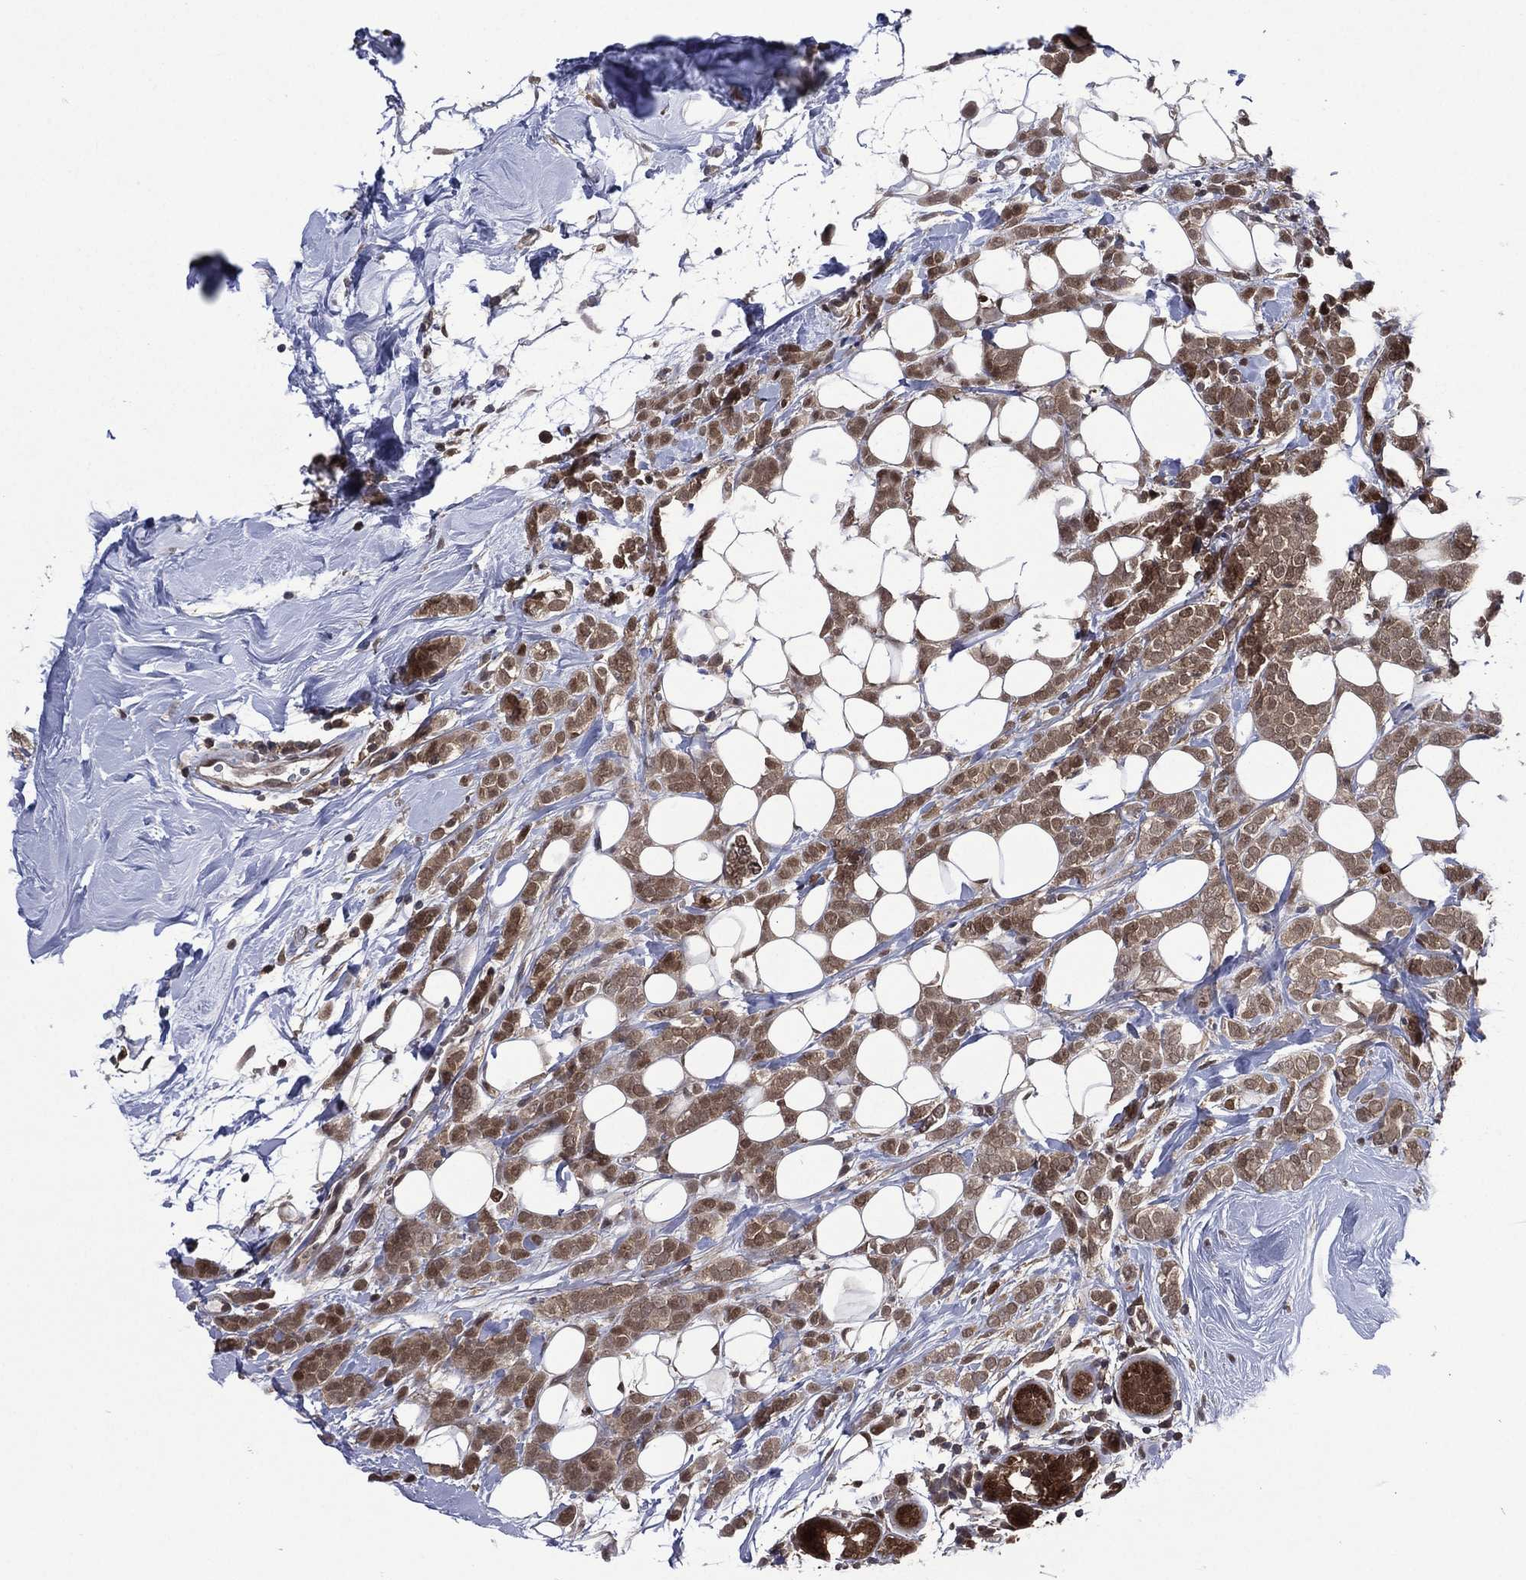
{"staining": {"intensity": "moderate", "quantity": ">75%", "location": "cytoplasmic/membranous,nuclear"}, "tissue": "breast cancer", "cell_type": "Tumor cells", "image_type": "cancer", "snomed": [{"axis": "morphology", "description": "Lobular carcinoma"}, {"axis": "topography", "description": "Breast"}], "caption": "Immunohistochemistry (IHC) image of breast lobular carcinoma stained for a protein (brown), which exhibits medium levels of moderate cytoplasmic/membranous and nuclear expression in about >75% of tumor cells.", "gene": "MTAP", "patient": {"sex": "female", "age": 49}}